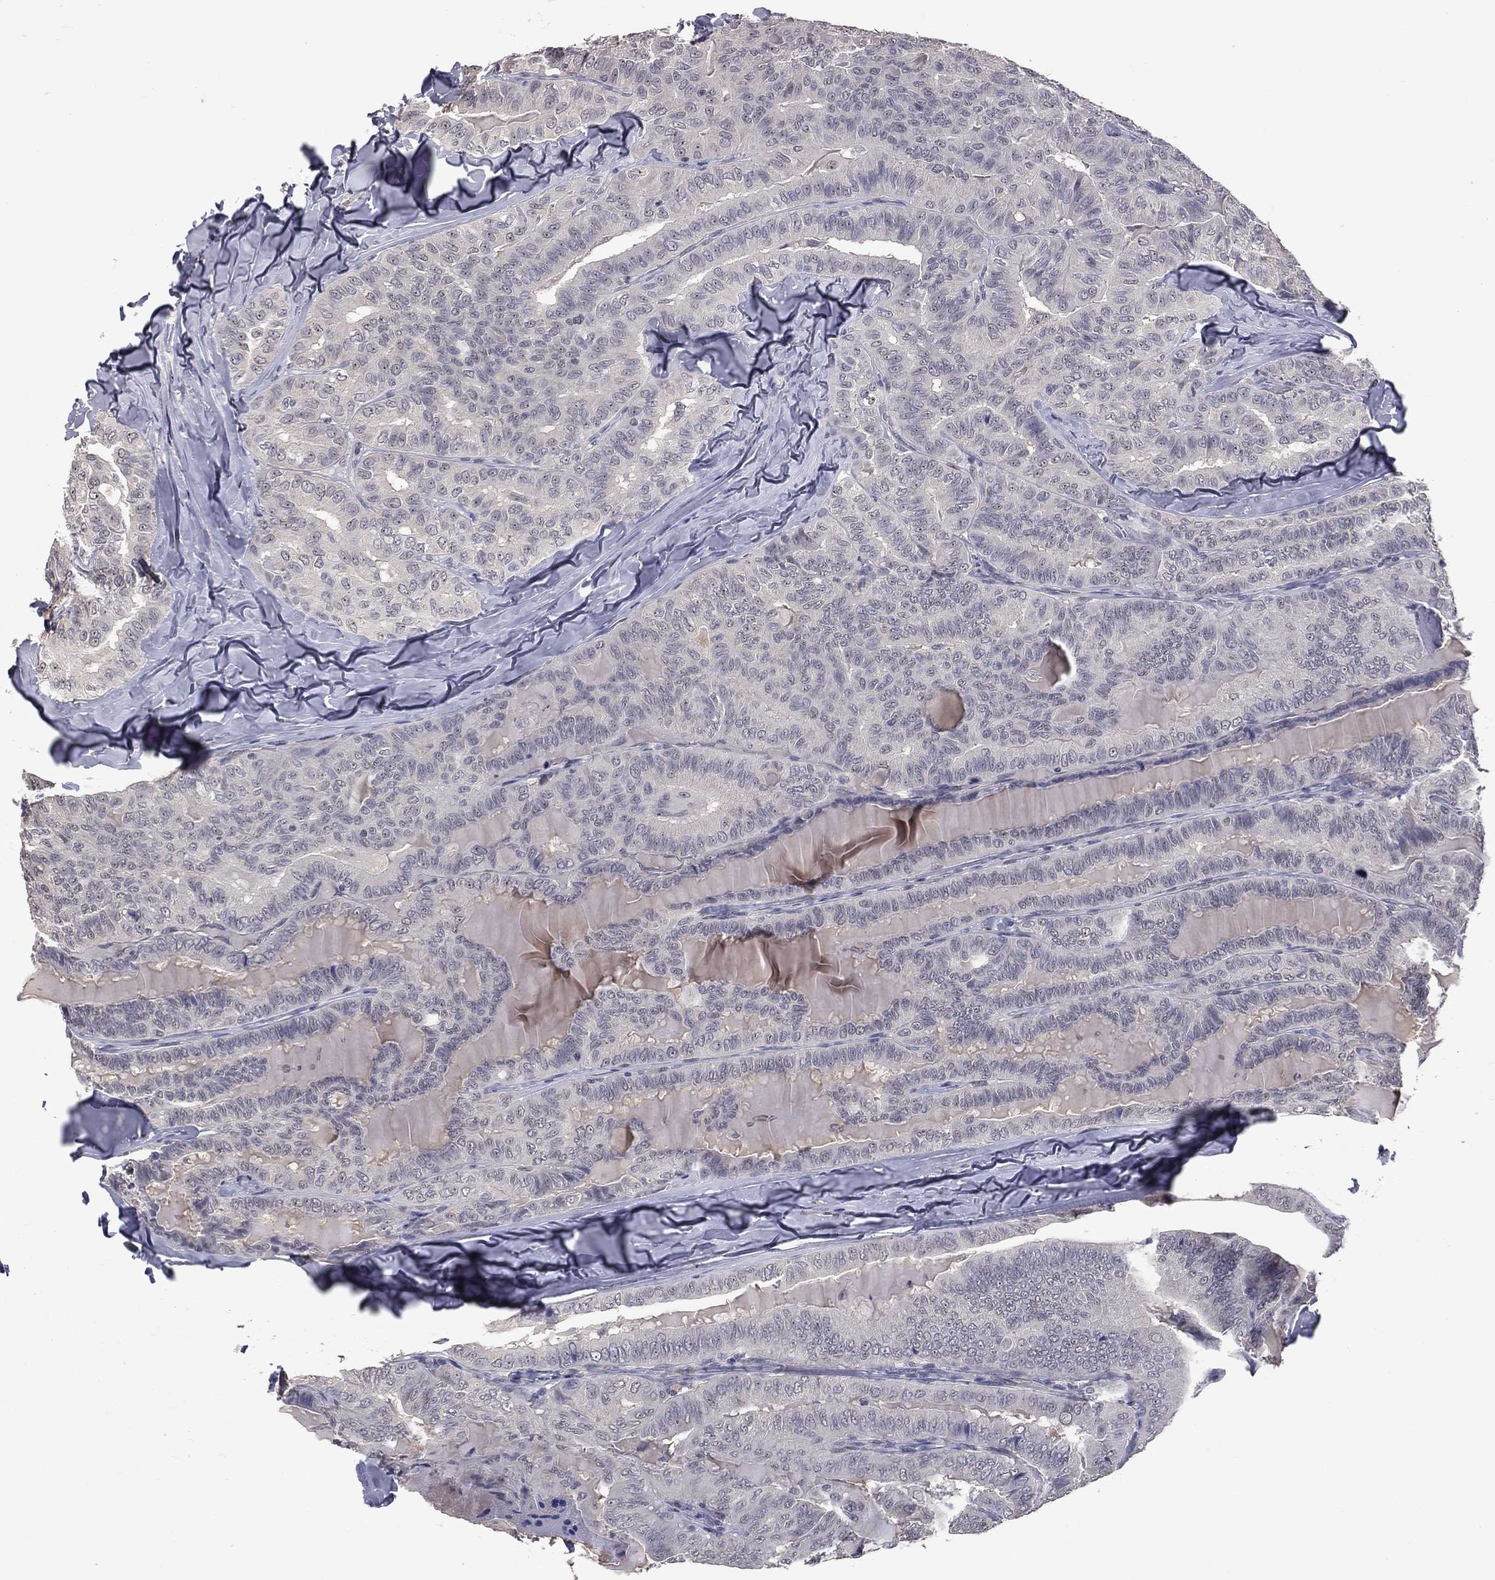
{"staining": {"intensity": "negative", "quantity": "none", "location": "none"}, "tissue": "thyroid cancer", "cell_type": "Tumor cells", "image_type": "cancer", "snomed": [{"axis": "morphology", "description": "Papillary adenocarcinoma, NOS"}, {"axis": "topography", "description": "Thyroid gland"}], "caption": "An image of thyroid cancer (papillary adenocarcinoma) stained for a protein displays no brown staining in tumor cells. (DAB (3,3'-diaminobenzidine) IHC with hematoxylin counter stain).", "gene": "DSG4", "patient": {"sex": "female", "age": 68}}